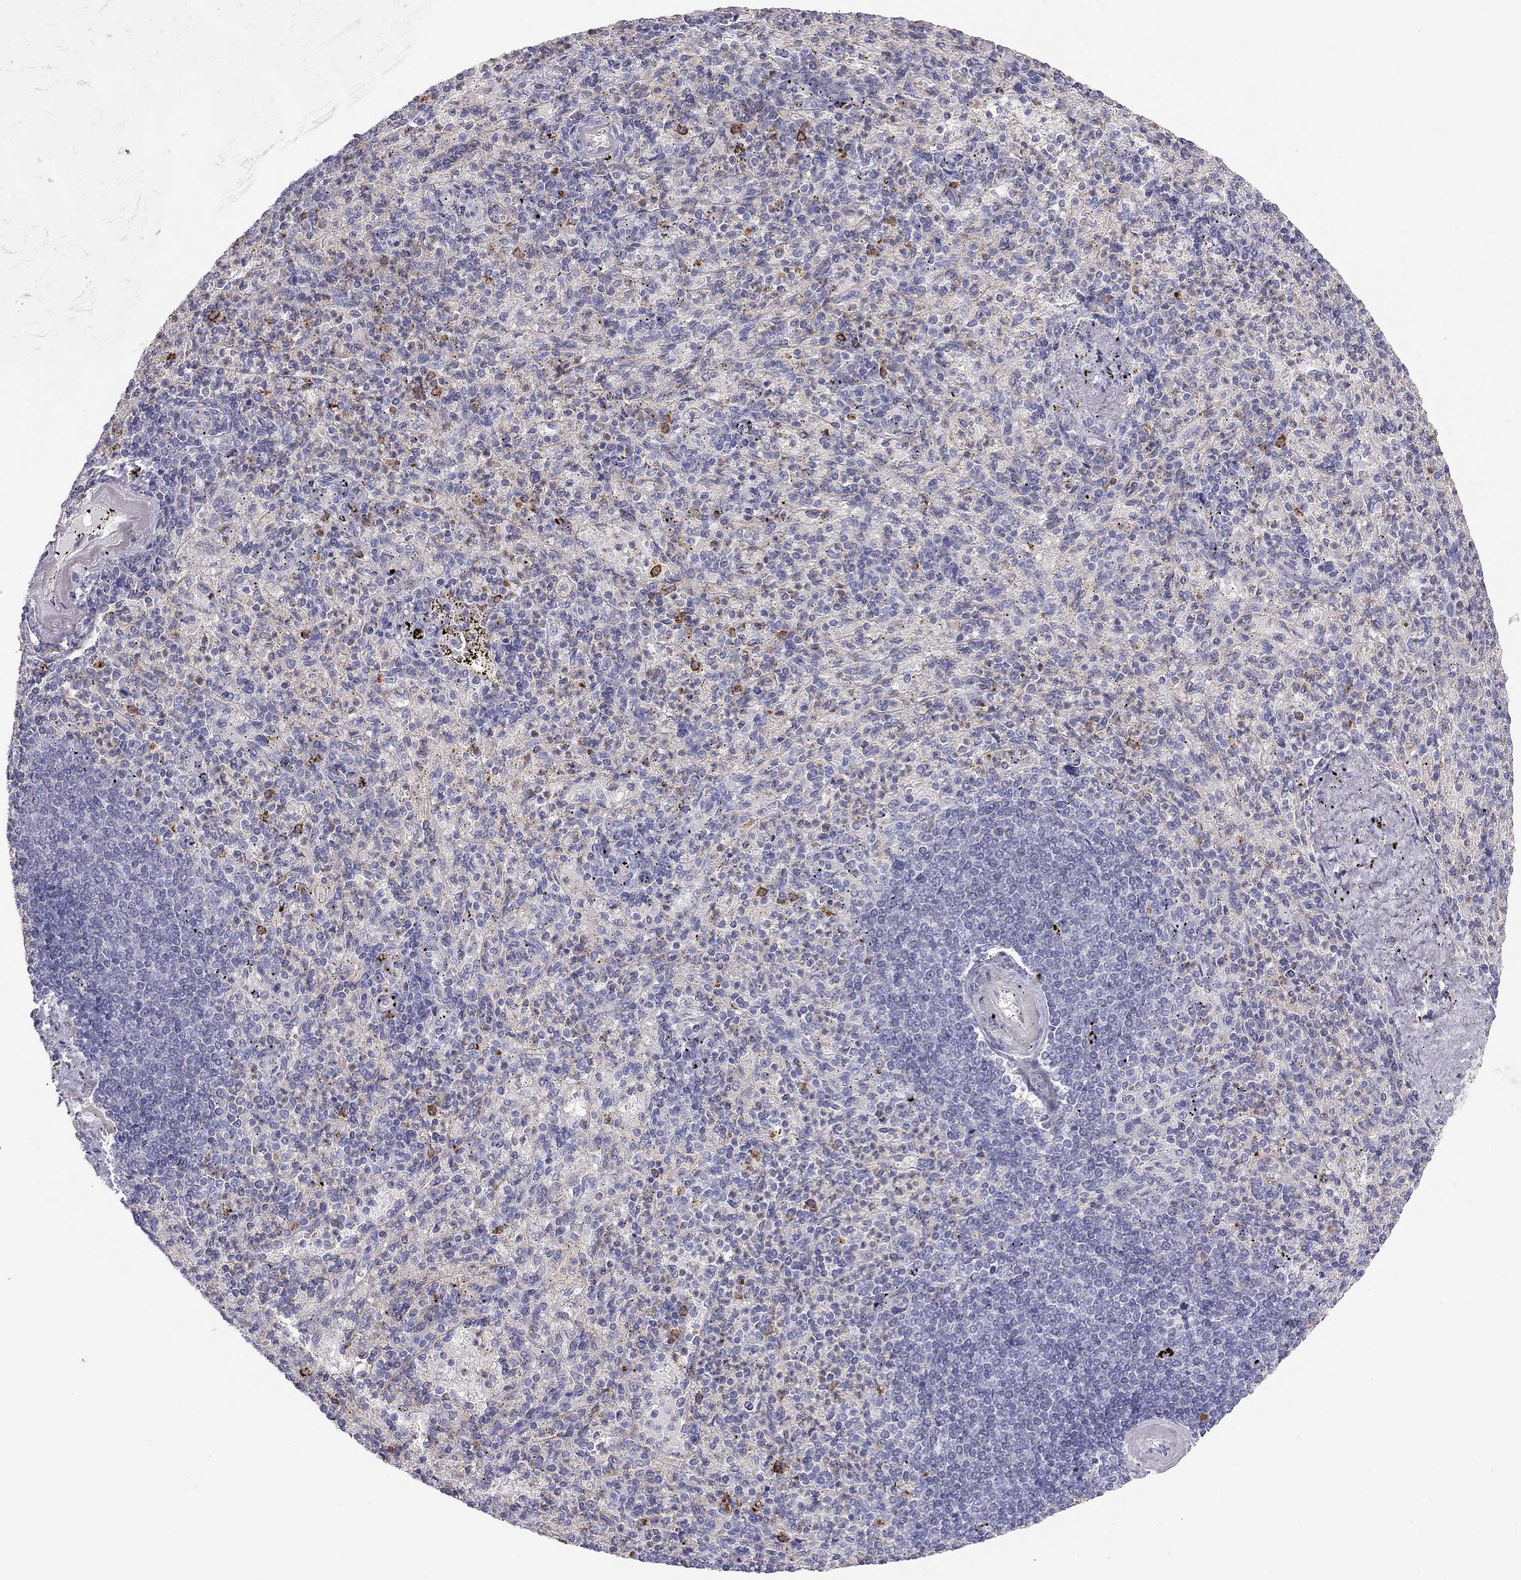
{"staining": {"intensity": "negative", "quantity": "none", "location": "none"}, "tissue": "spleen", "cell_type": "Cells in red pulp", "image_type": "normal", "snomed": [{"axis": "morphology", "description": "Normal tissue, NOS"}, {"axis": "topography", "description": "Spleen"}], "caption": "This is an immunohistochemistry histopathology image of unremarkable human spleen. There is no staining in cells in red pulp.", "gene": "TDRD6", "patient": {"sex": "female", "age": 74}}